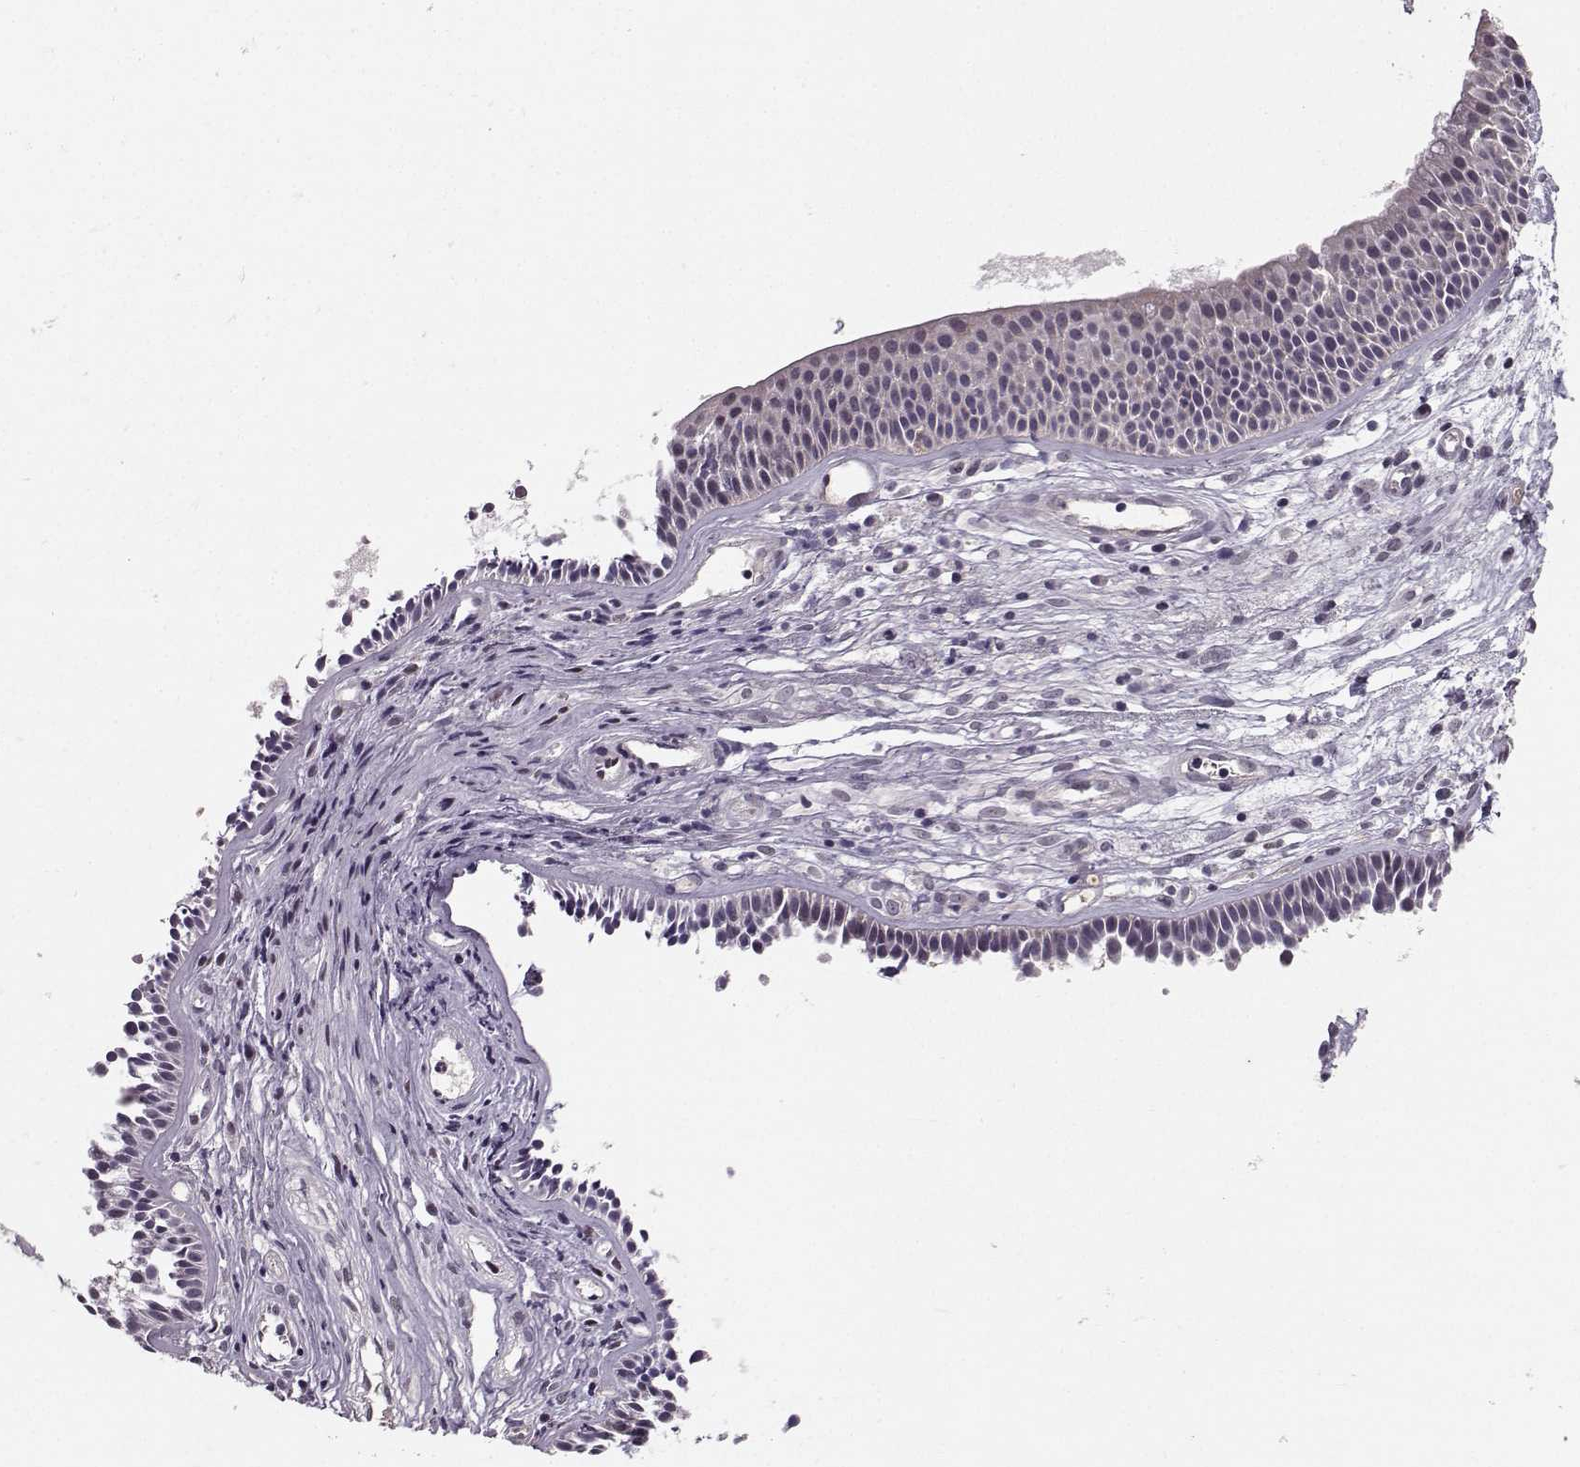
{"staining": {"intensity": "negative", "quantity": "none", "location": "none"}, "tissue": "nasopharynx", "cell_type": "Respiratory epithelial cells", "image_type": "normal", "snomed": [{"axis": "morphology", "description": "Normal tissue, NOS"}, {"axis": "topography", "description": "Nasopharynx"}], "caption": "The micrograph exhibits no staining of respiratory epithelial cells in unremarkable nasopharynx.", "gene": "PKP2", "patient": {"sex": "male", "age": 31}}